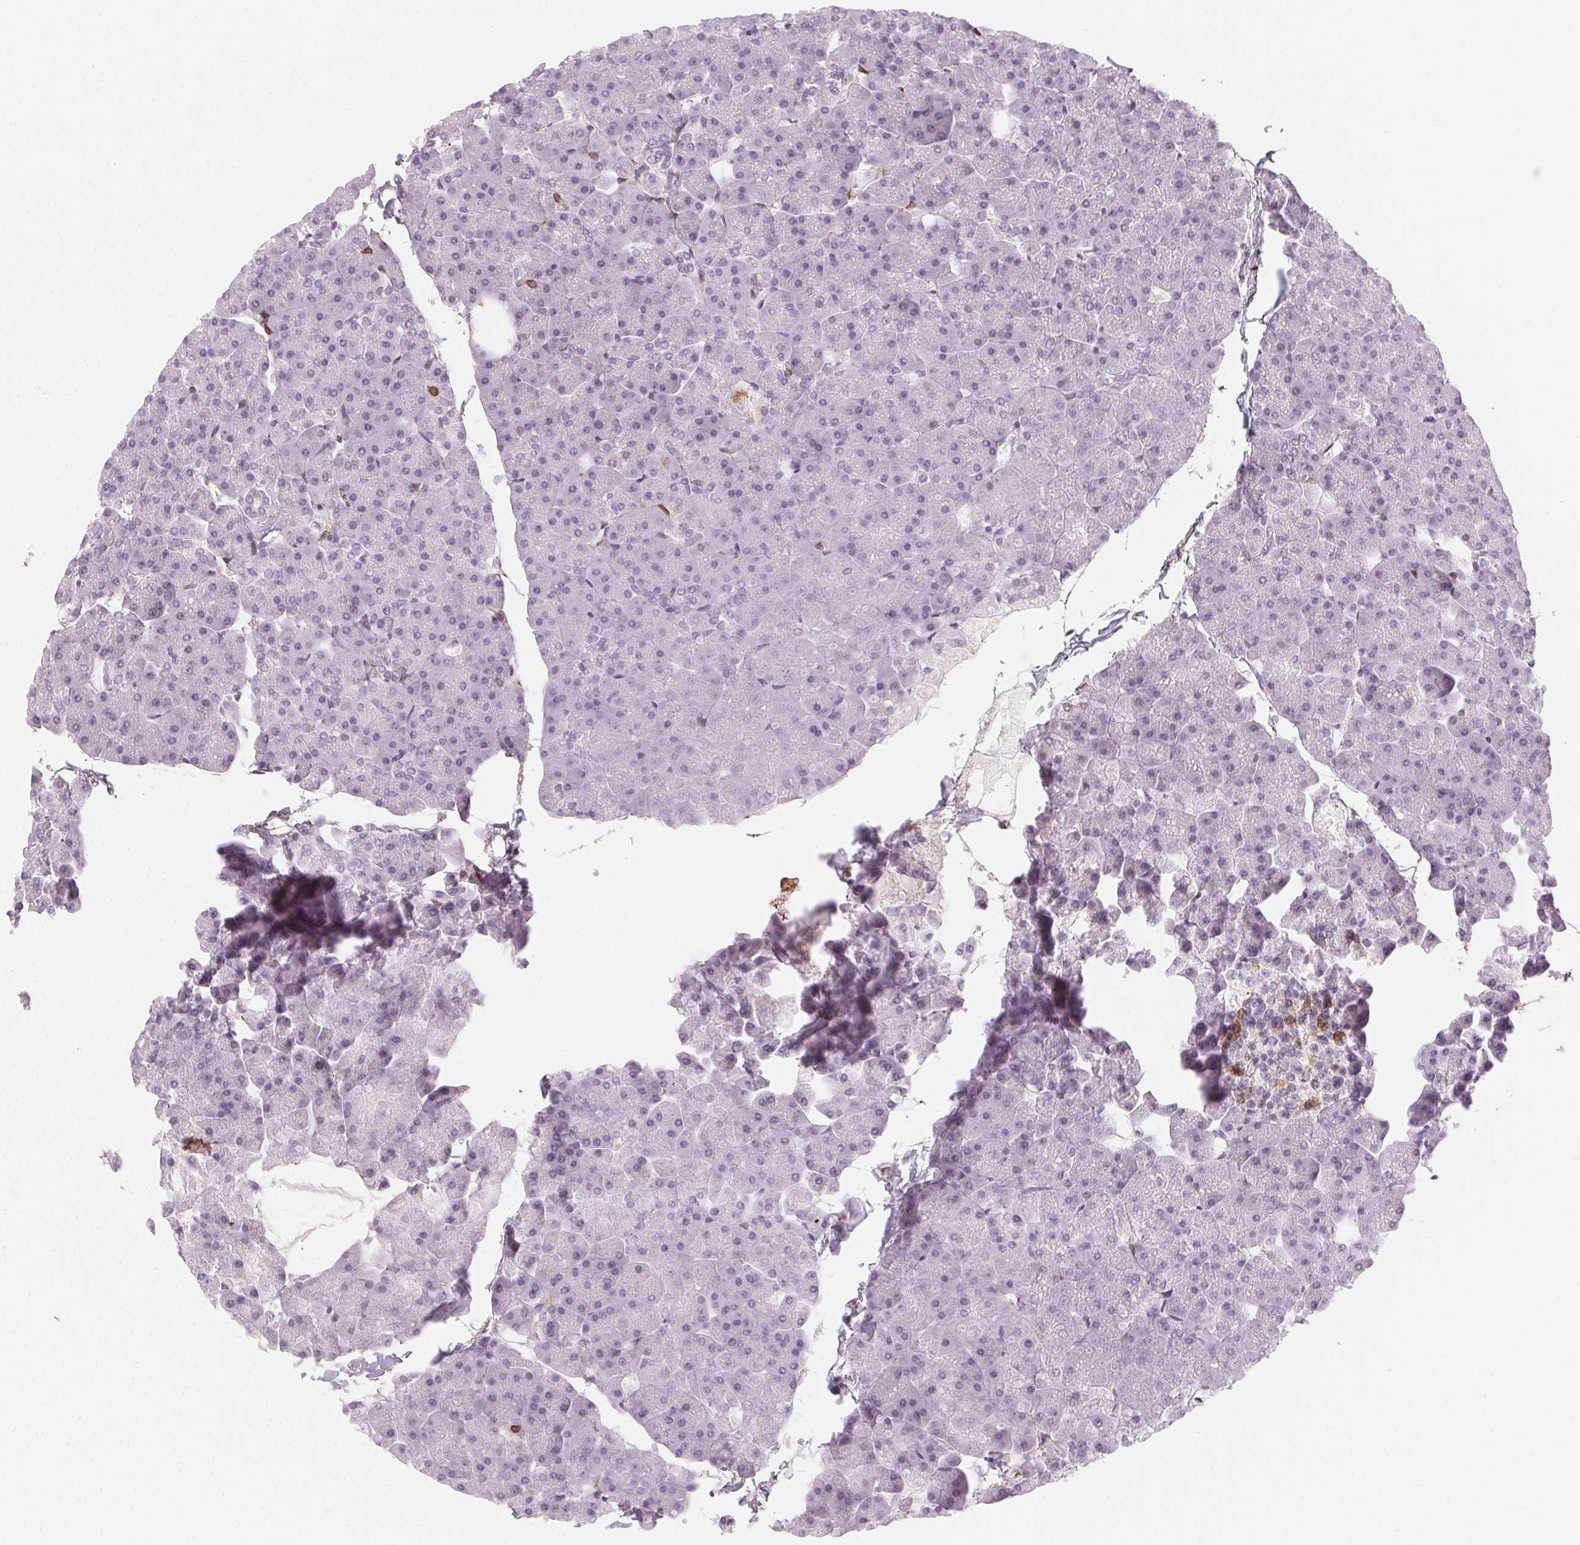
{"staining": {"intensity": "moderate", "quantity": "<25%", "location": "cytoplasmic/membranous"}, "tissue": "pancreas", "cell_type": "Exocrine glandular cells", "image_type": "normal", "snomed": [{"axis": "morphology", "description": "Normal tissue, NOS"}, {"axis": "topography", "description": "Pancreas"}], "caption": "This histopathology image demonstrates immunohistochemistry staining of normal human pancreas, with low moderate cytoplasmic/membranous staining in about <25% of exocrine glandular cells.", "gene": "RSBN1", "patient": {"sex": "male", "age": 35}}